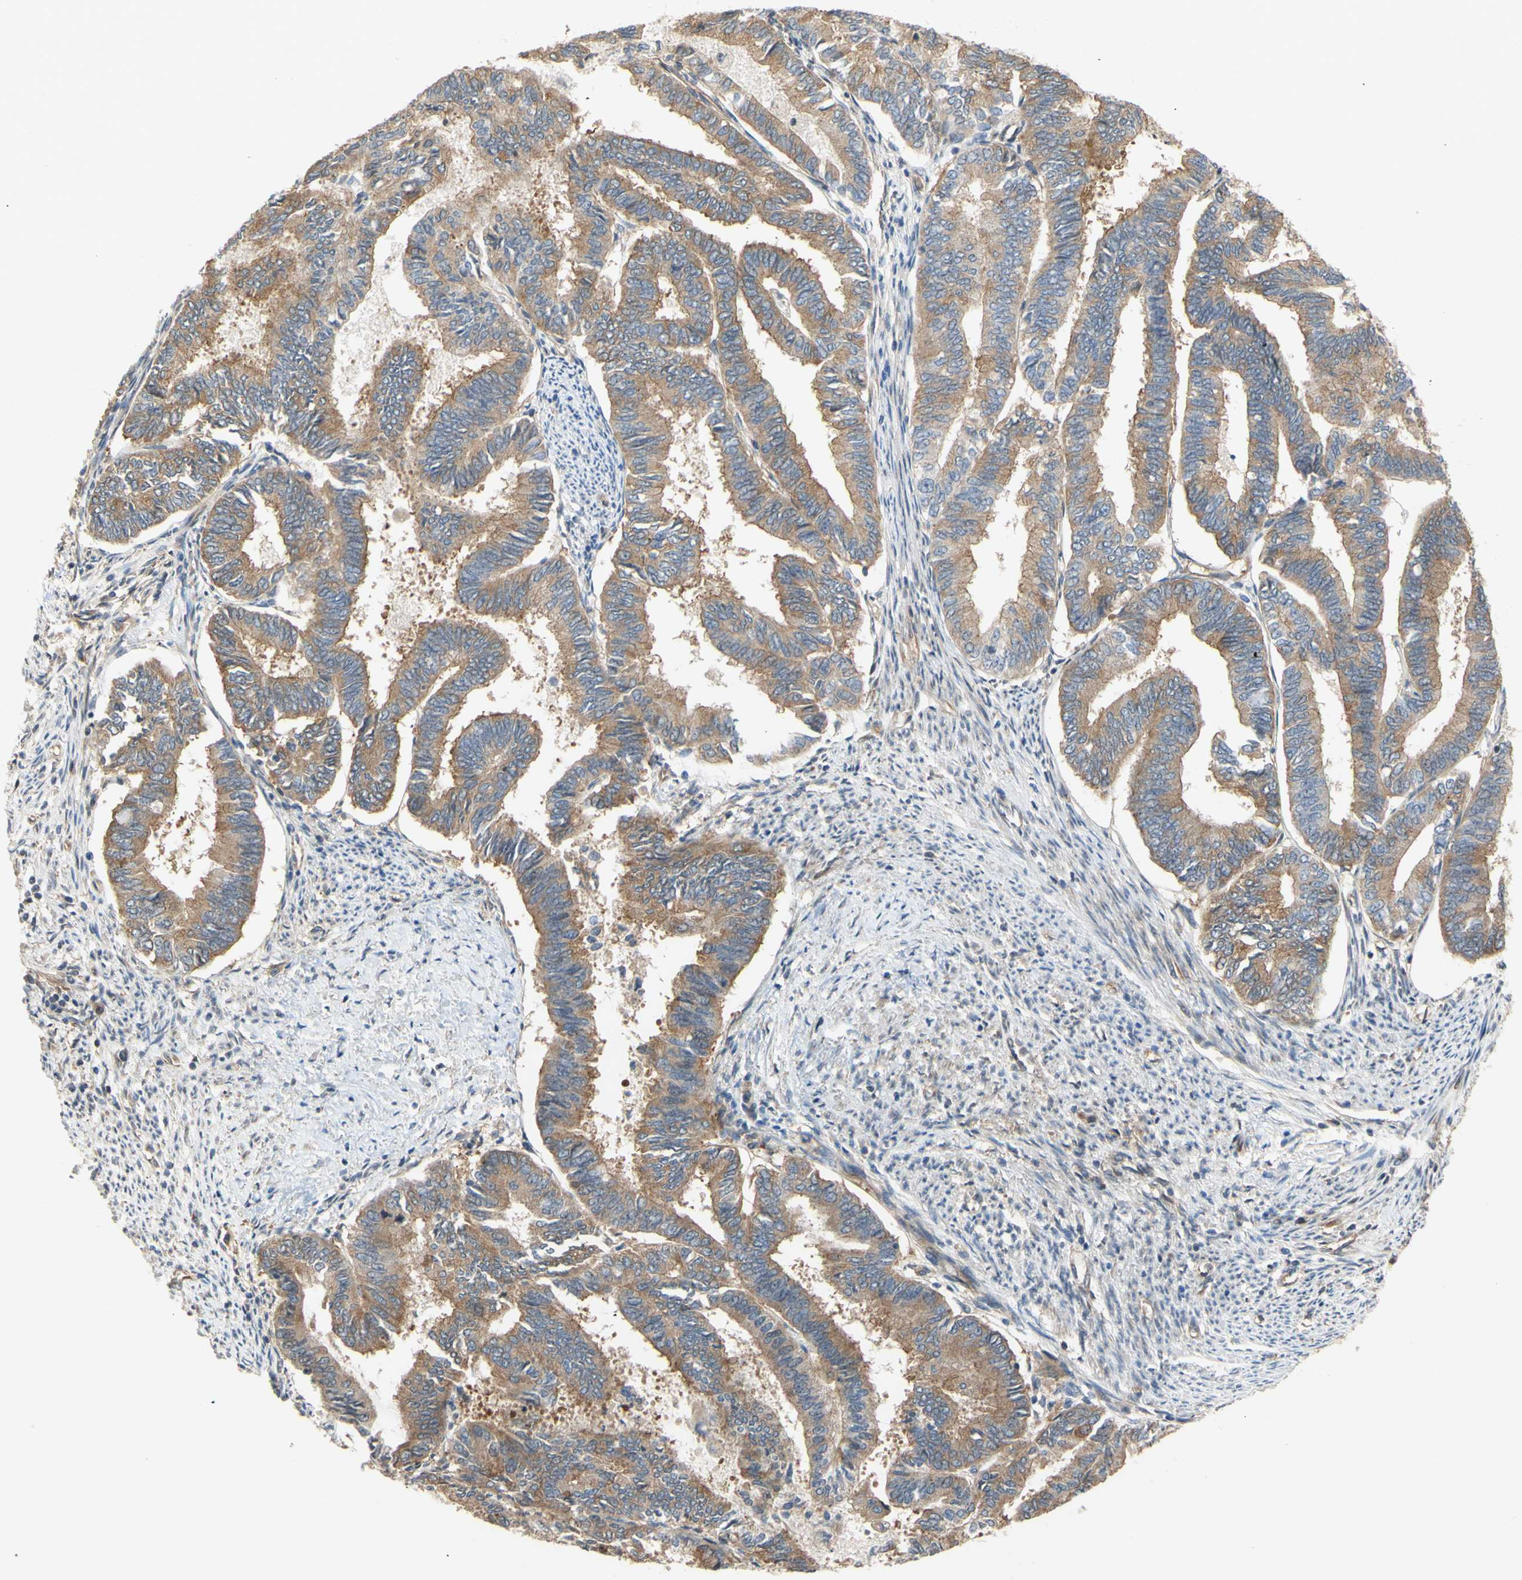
{"staining": {"intensity": "moderate", "quantity": ">75%", "location": "cytoplasmic/membranous"}, "tissue": "endometrial cancer", "cell_type": "Tumor cells", "image_type": "cancer", "snomed": [{"axis": "morphology", "description": "Adenocarcinoma, NOS"}, {"axis": "topography", "description": "Endometrium"}], "caption": "IHC photomicrograph of neoplastic tissue: human adenocarcinoma (endometrial) stained using immunohistochemistry reveals medium levels of moderate protein expression localized specifically in the cytoplasmic/membranous of tumor cells, appearing as a cytoplasmic/membranous brown color.", "gene": "DYNLRB1", "patient": {"sex": "female", "age": 86}}